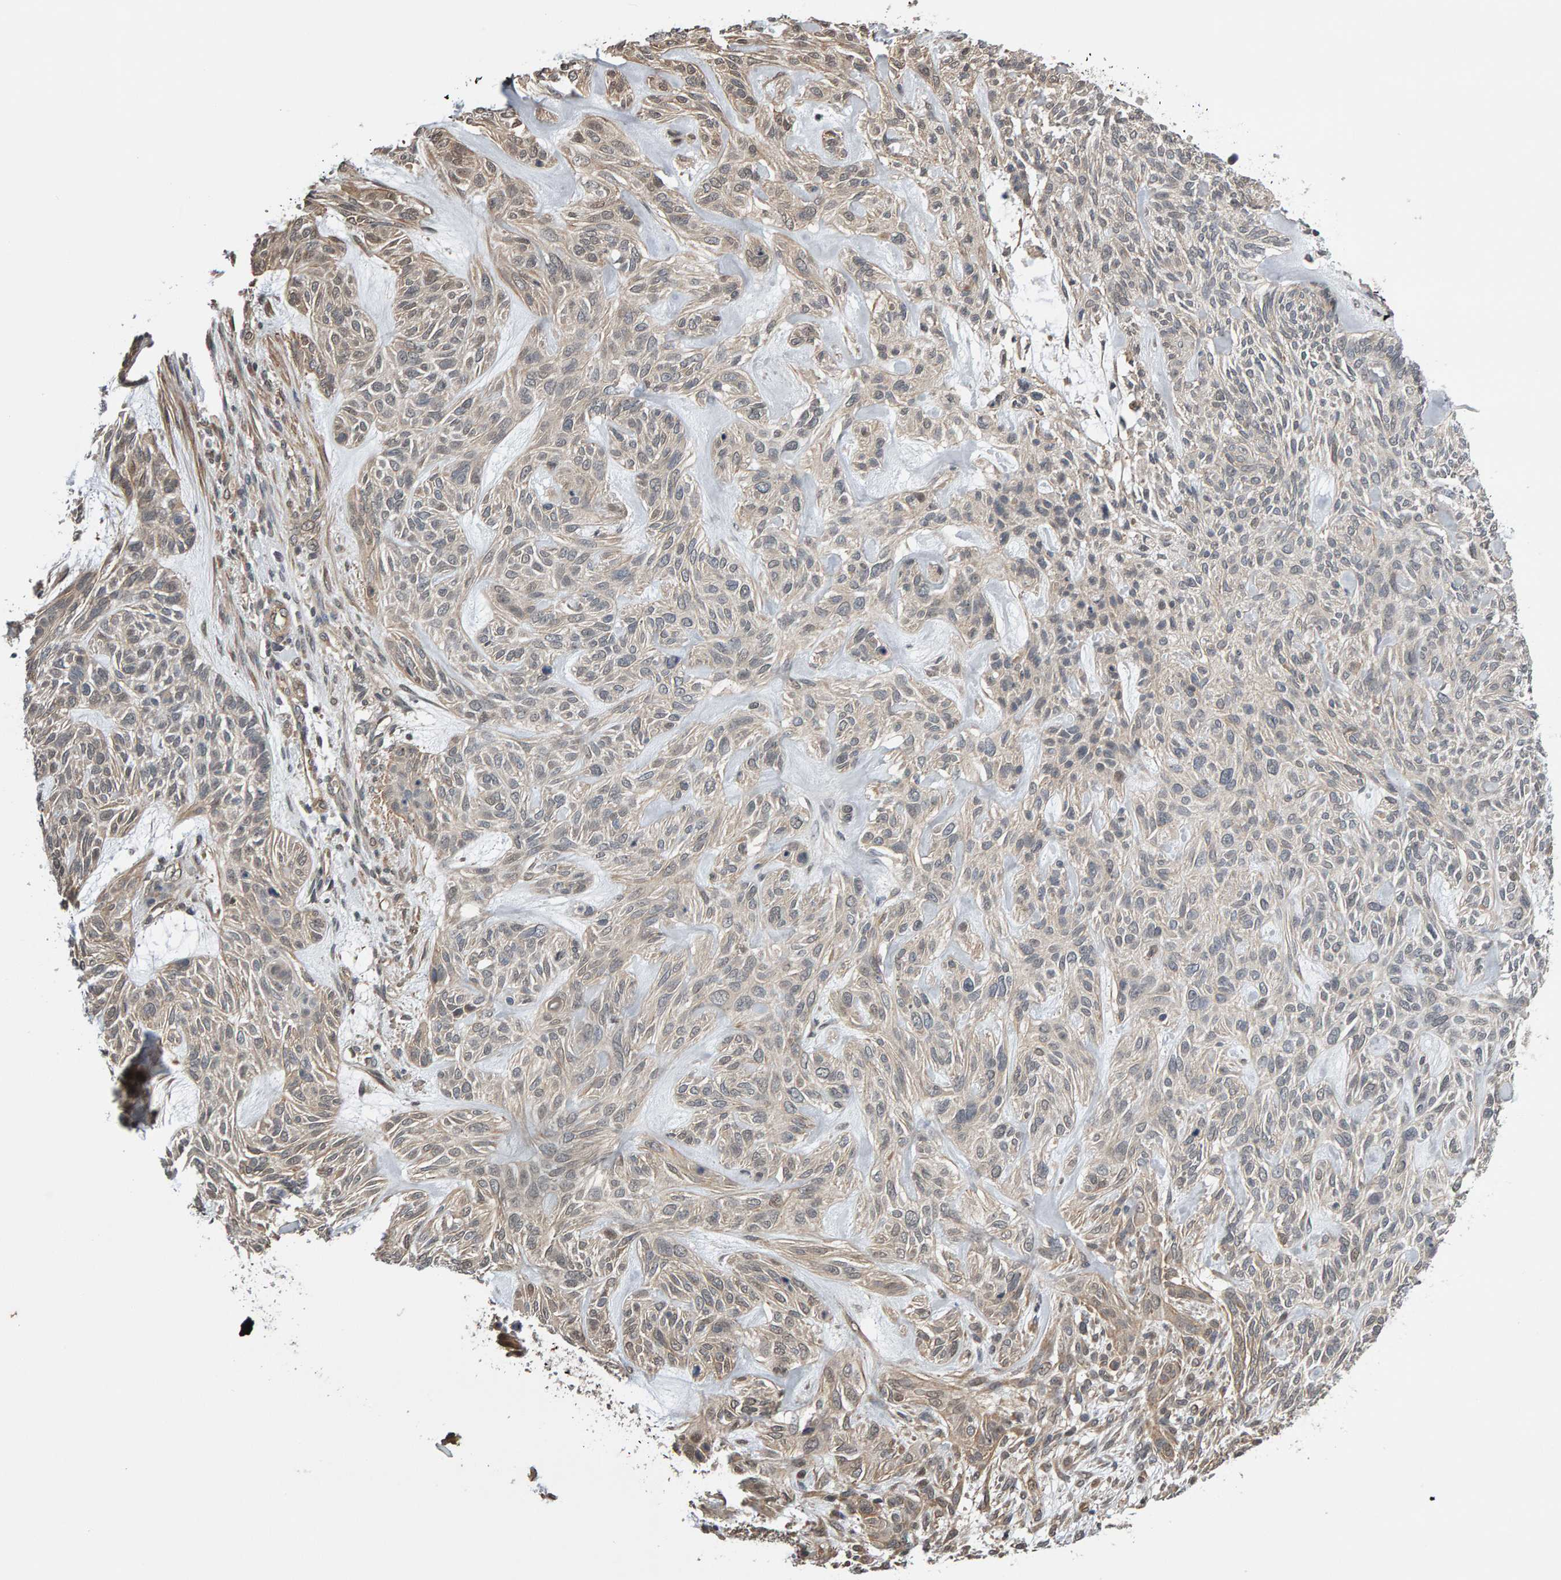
{"staining": {"intensity": "weak", "quantity": "<25%", "location": "cytoplasmic/membranous"}, "tissue": "skin cancer", "cell_type": "Tumor cells", "image_type": "cancer", "snomed": [{"axis": "morphology", "description": "Basal cell carcinoma"}, {"axis": "topography", "description": "Skin"}], "caption": "Tumor cells show no significant protein positivity in skin basal cell carcinoma.", "gene": "COASY", "patient": {"sex": "male", "age": 55}}